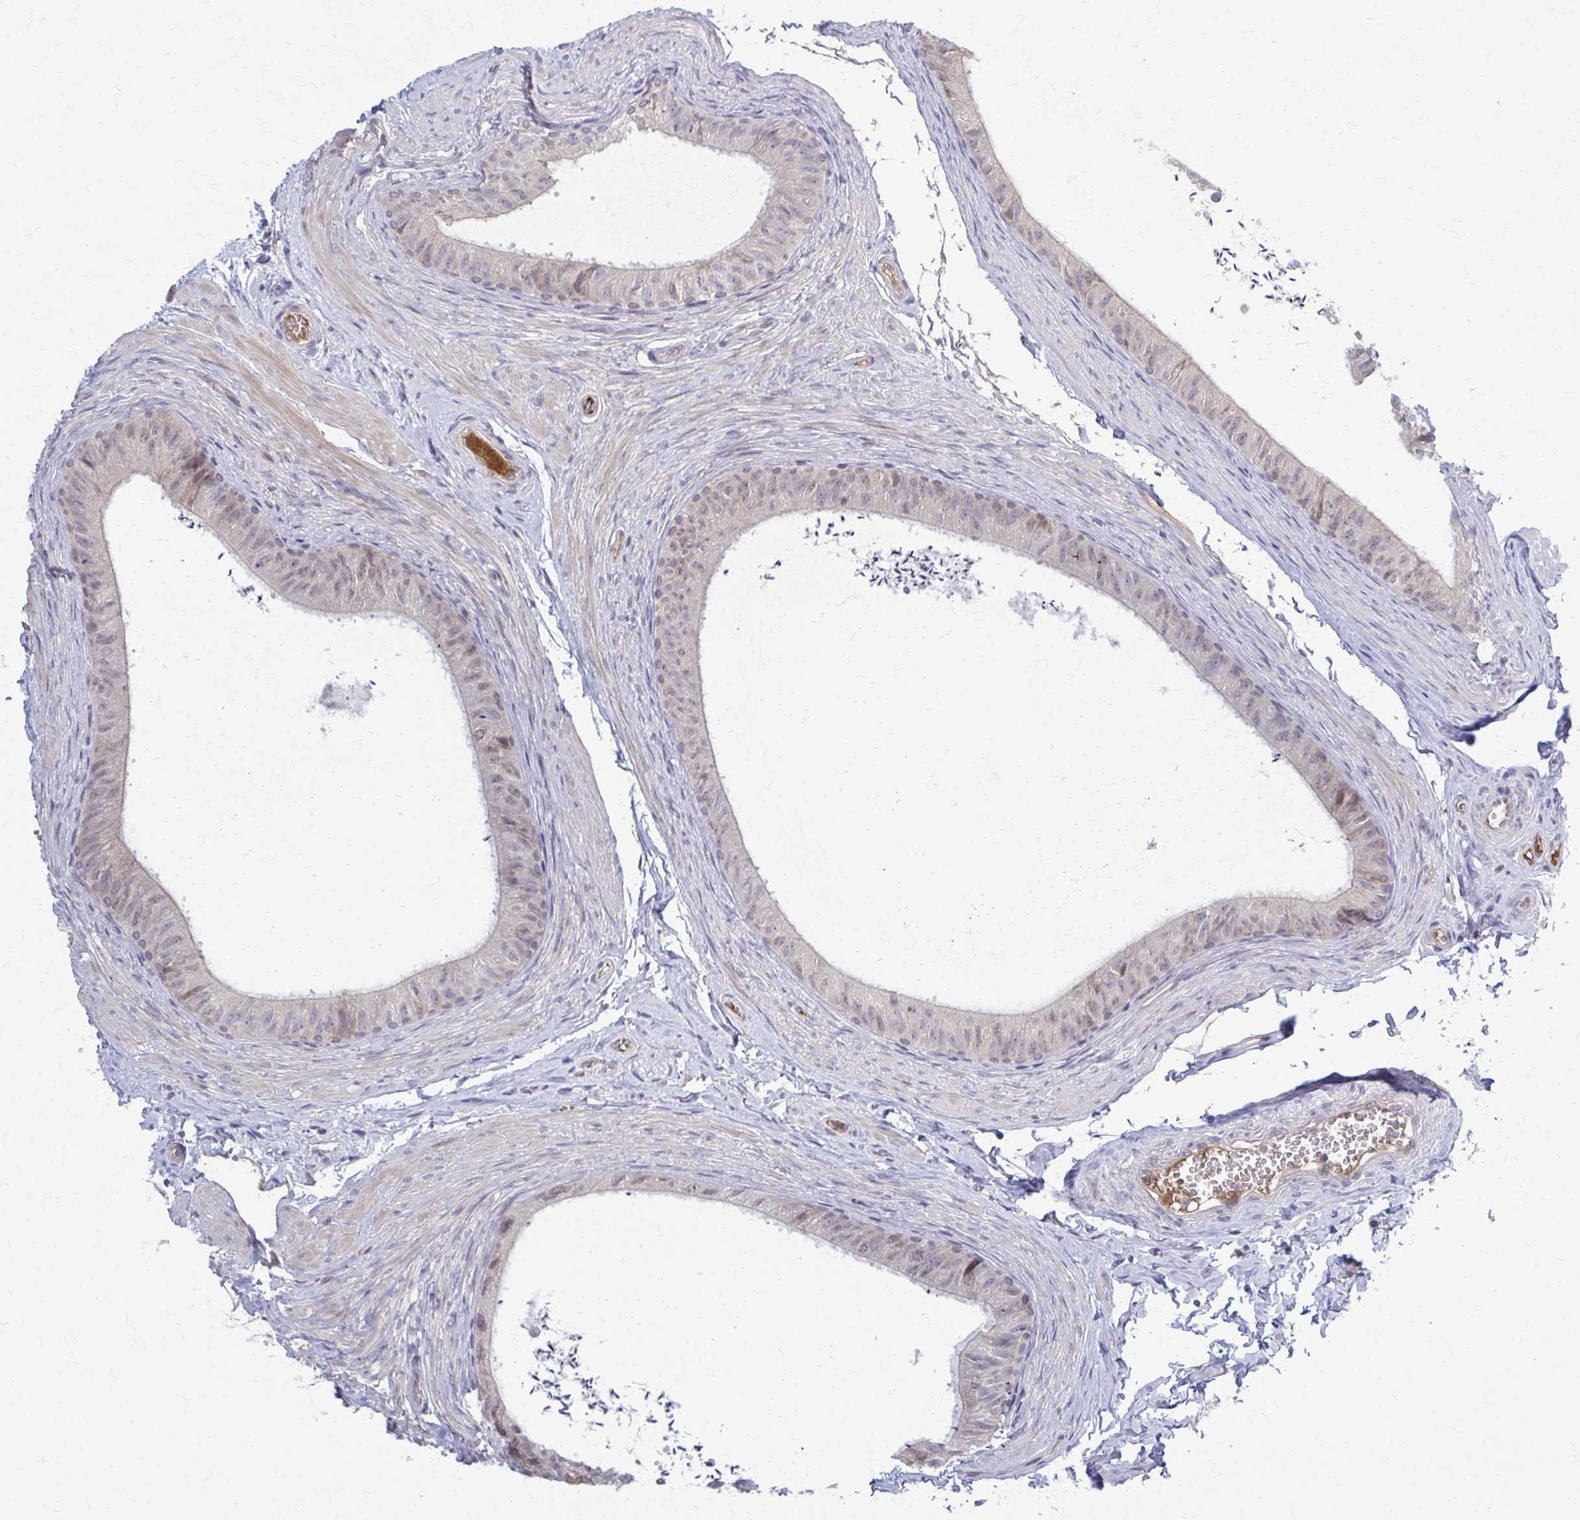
{"staining": {"intensity": "weak", "quantity": "<25%", "location": "cytoplasmic/membranous"}, "tissue": "epididymis", "cell_type": "Glandular cells", "image_type": "normal", "snomed": [{"axis": "morphology", "description": "Normal tissue, NOS"}, {"axis": "topography", "description": "Epididymis, spermatic cord, NOS"}, {"axis": "topography", "description": "Epididymis"}, {"axis": "topography", "description": "Peripheral nerve tissue"}], "caption": "Immunohistochemistry (IHC) of normal human epididymis shows no staining in glandular cells.", "gene": "MCRIP2", "patient": {"sex": "male", "age": 29}}